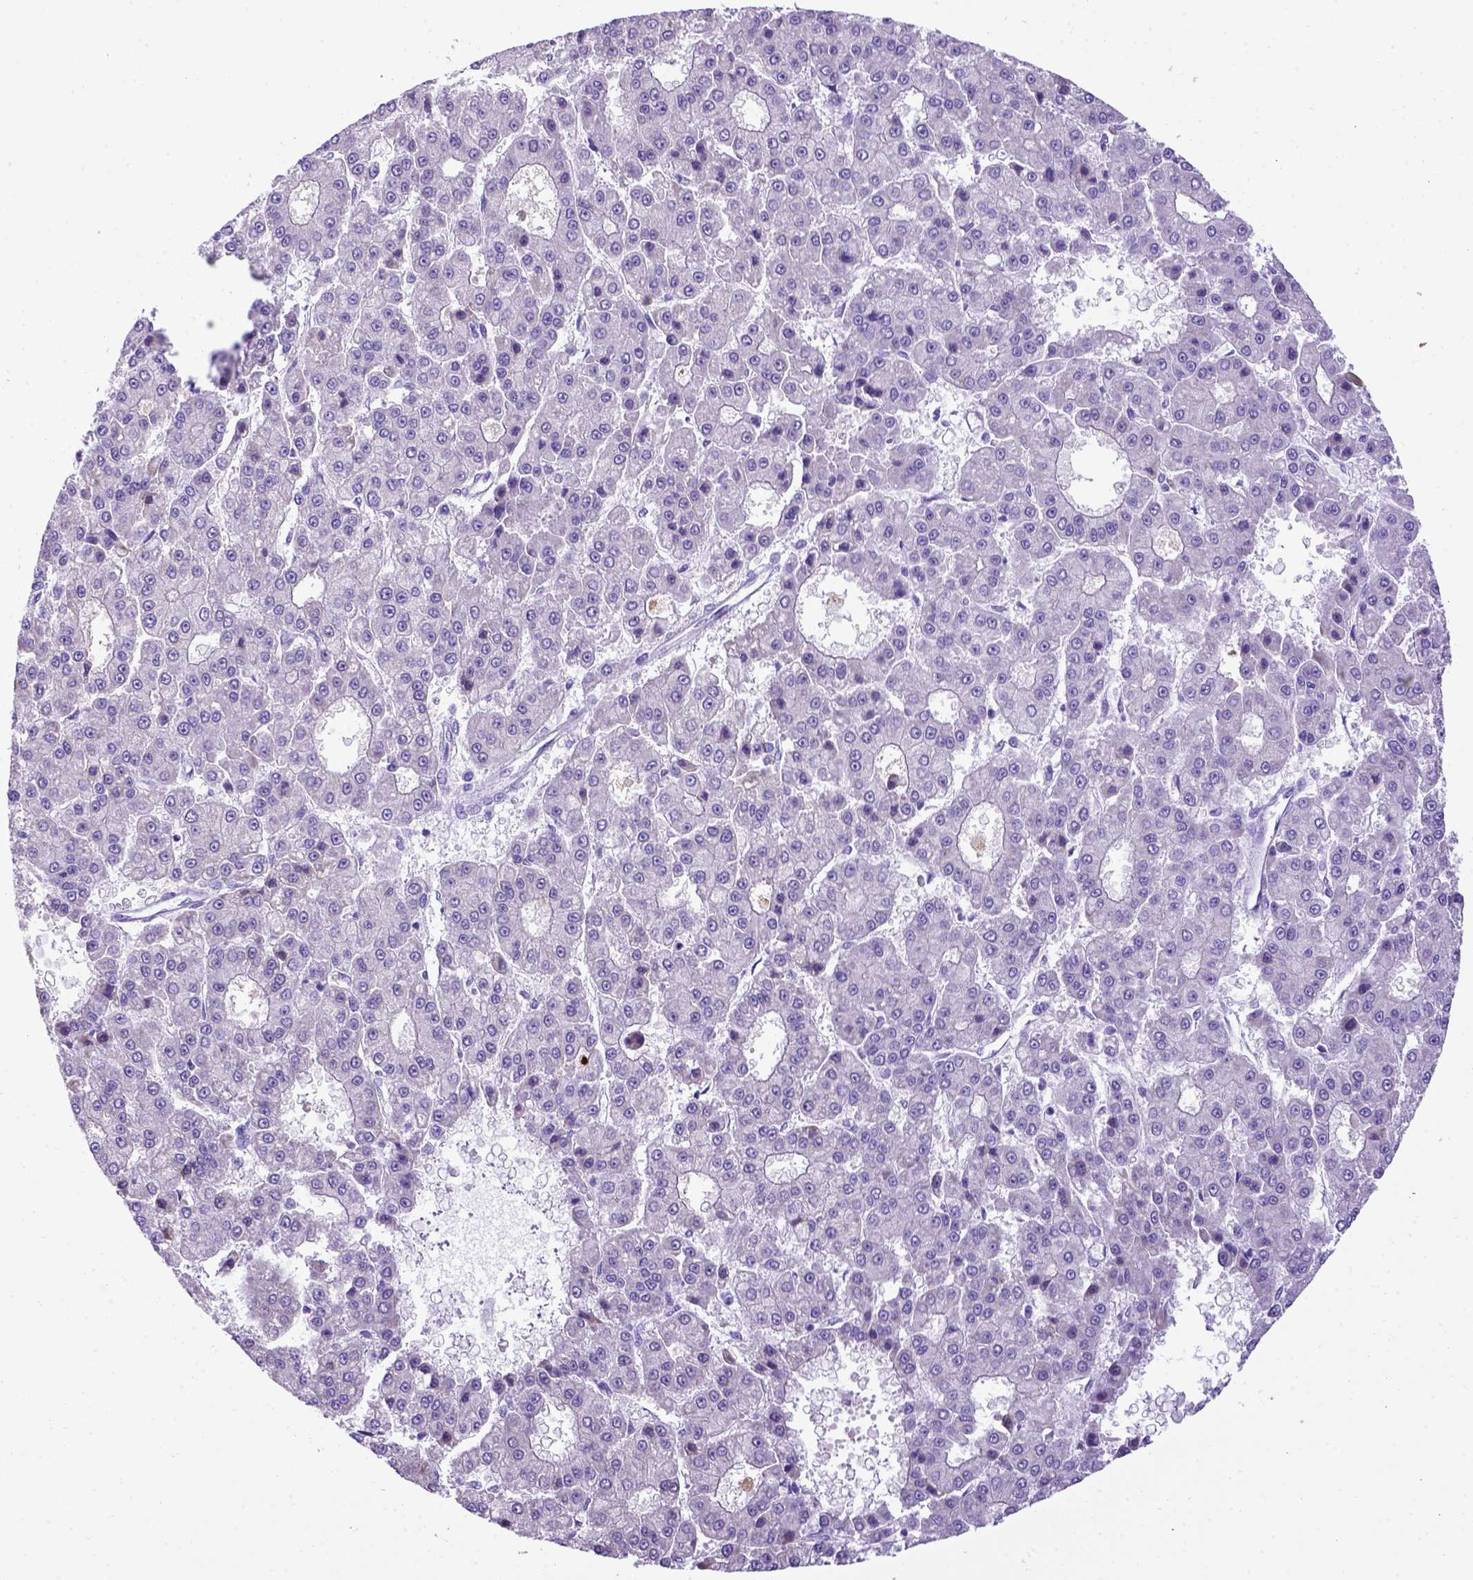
{"staining": {"intensity": "negative", "quantity": "none", "location": "none"}, "tissue": "liver cancer", "cell_type": "Tumor cells", "image_type": "cancer", "snomed": [{"axis": "morphology", "description": "Carcinoma, Hepatocellular, NOS"}, {"axis": "topography", "description": "Liver"}], "caption": "The micrograph reveals no staining of tumor cells in liver cancer (hepatocellular carcinoma).", "gene": "ADAM12", "patient": {"sex": "male", "age": 70}}